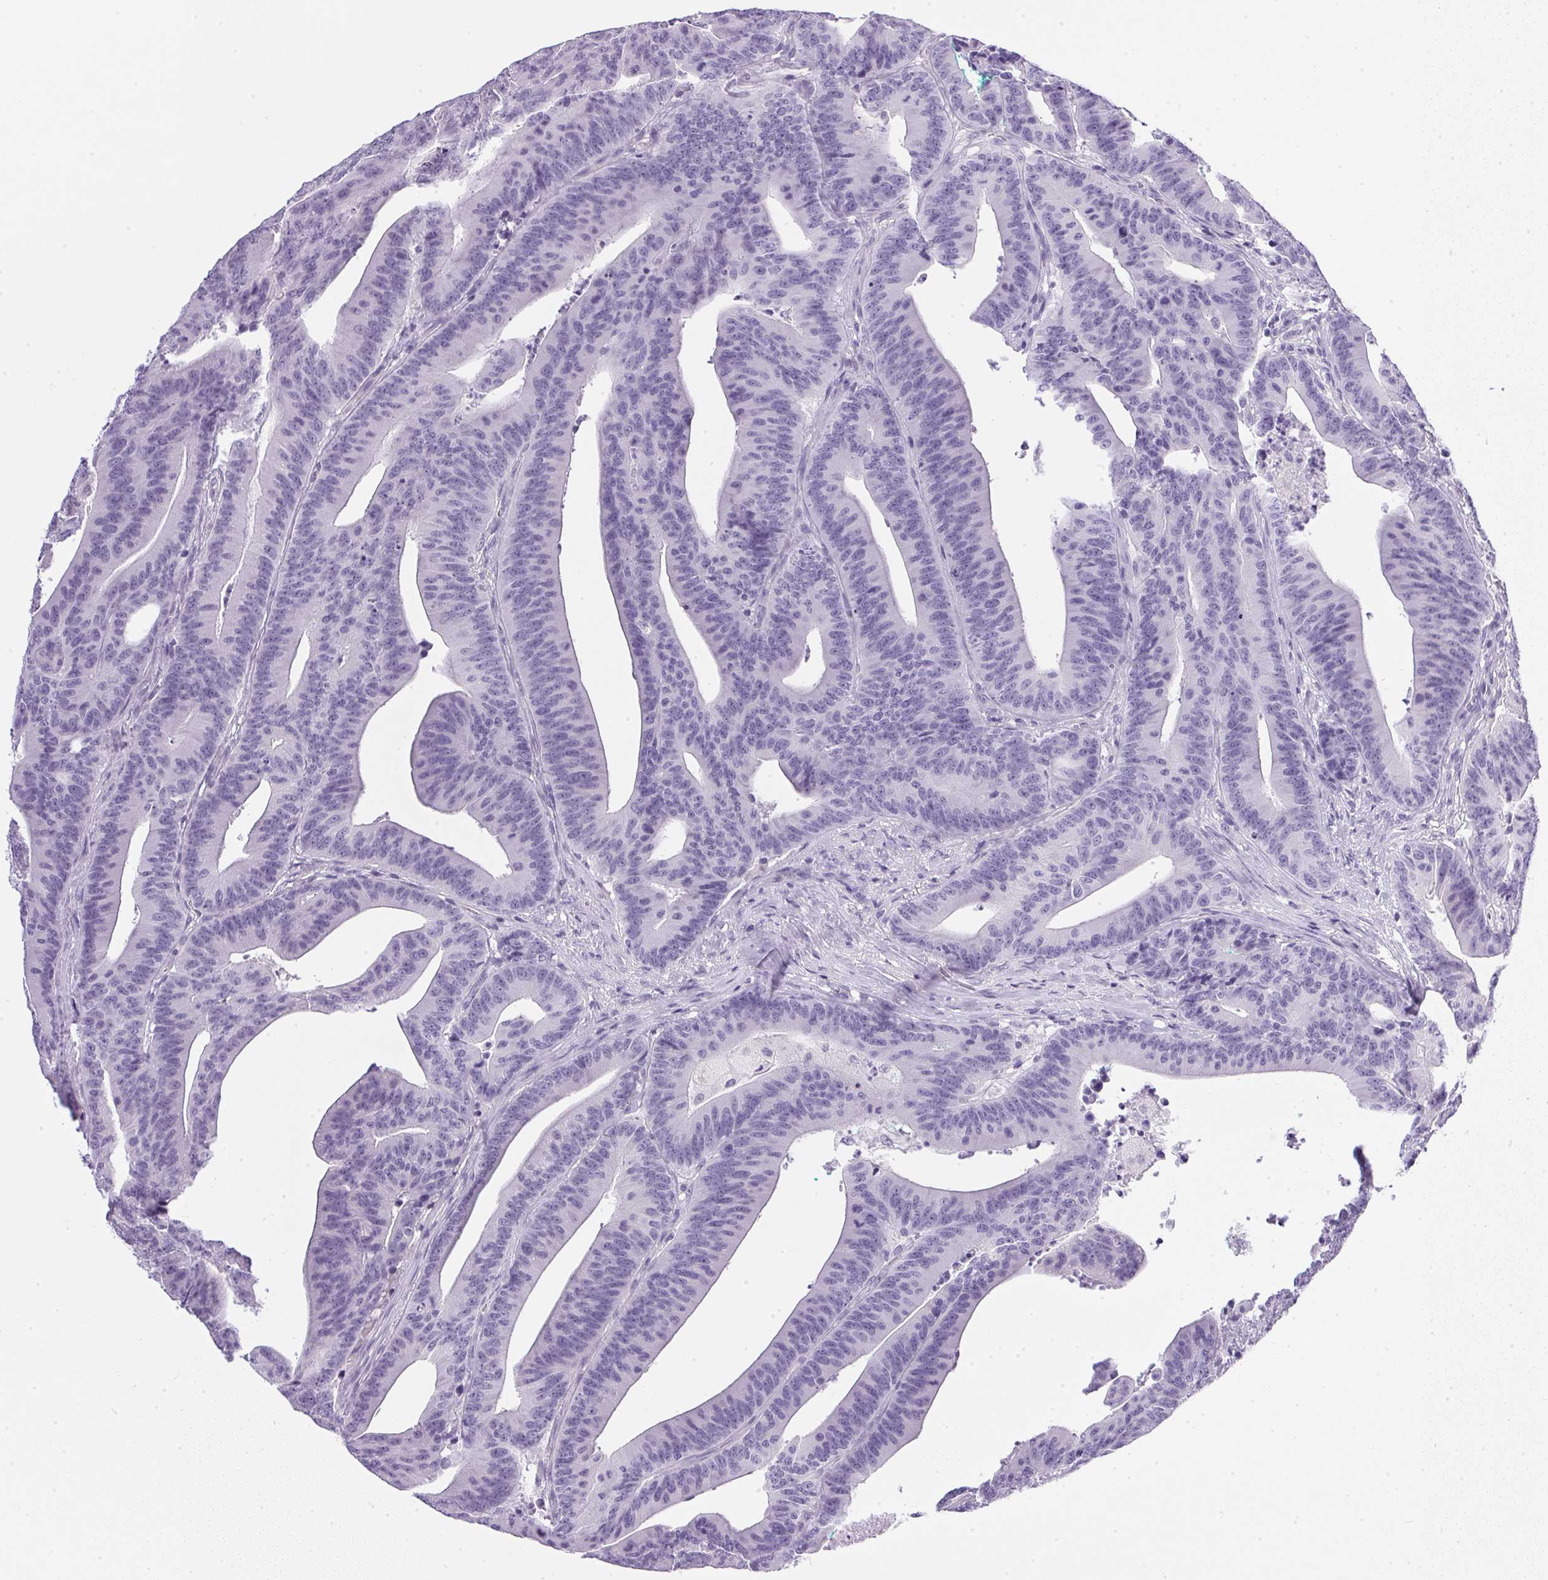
{"staining": {"intensity": "negative", "quantity": "none", "location": "none"}, "tissue": "colorectal cancer", "cell_type": "Tumor cells", "image_type": "cancer", "snomed": [{"axis": "morphology", "description": "Adenocarcinoma, NOS"}, {"axis": "topography", "description": "Colon"}], "caption": "Colorectal cancer was stained to show a protein in brown. There is no significant staining in tumor cells.", "gene": "ATP6V0A4", "patient": {"sex": "female", "age": 78}}